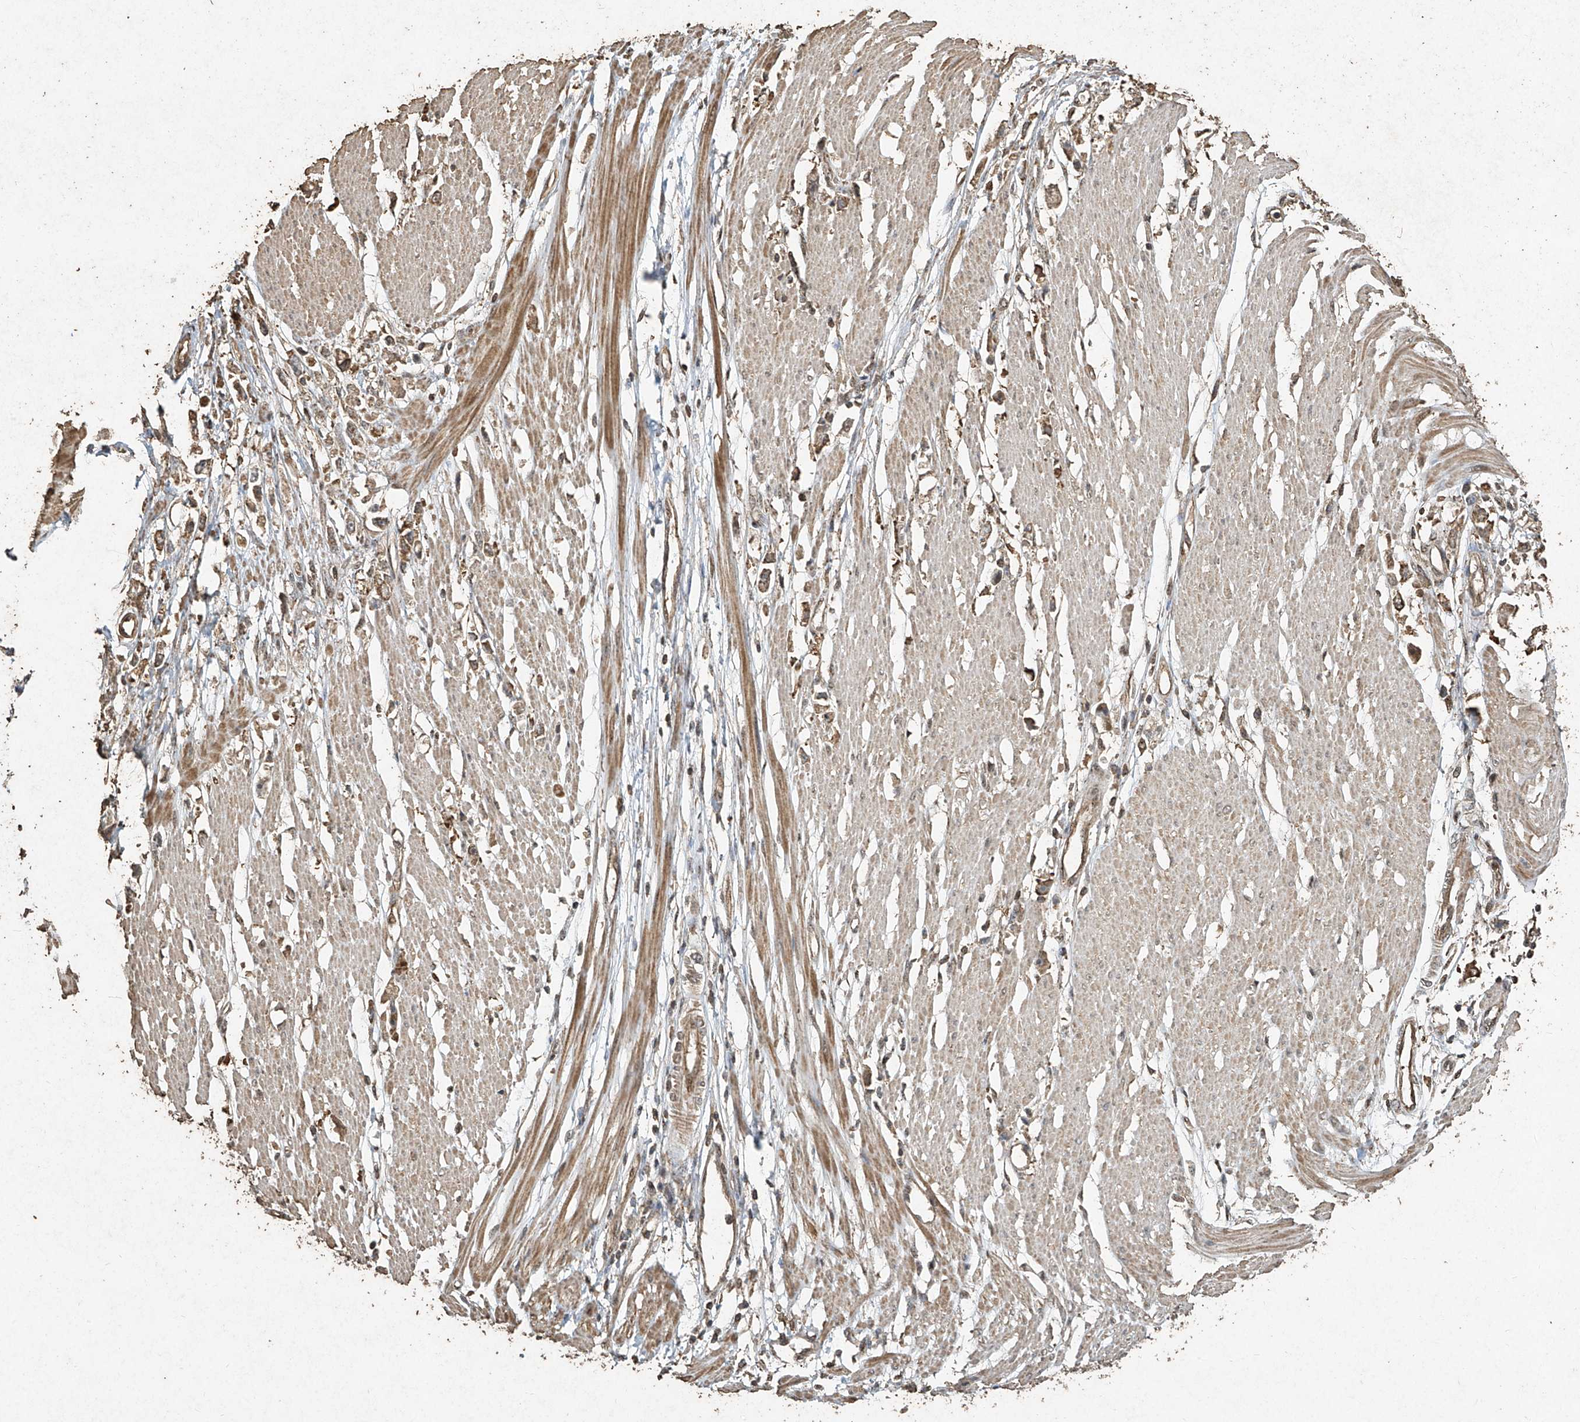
{"staining": {"intensity": "moderate", "quantity": ">75%", "location": "cytoplasmic/membranous"}, "tissue": "stomach cancer", "cell_type": "Tumor cells", "image_type": "cancer", "snomed": [{"axis": "morphology", "description": "Adenocarcinoma, NOS"}, {"axis": "topography", "description": "Stomach"}], "caption": "An image showing moderate cytoplasmic/membranous positivity in approximately >75% of tumor cells in stomach adenocarcinoma, as visualized by brown immunohistochemical staining.", "gene": "ERBB3", "patient": {"sex": "female", "age": 59}}